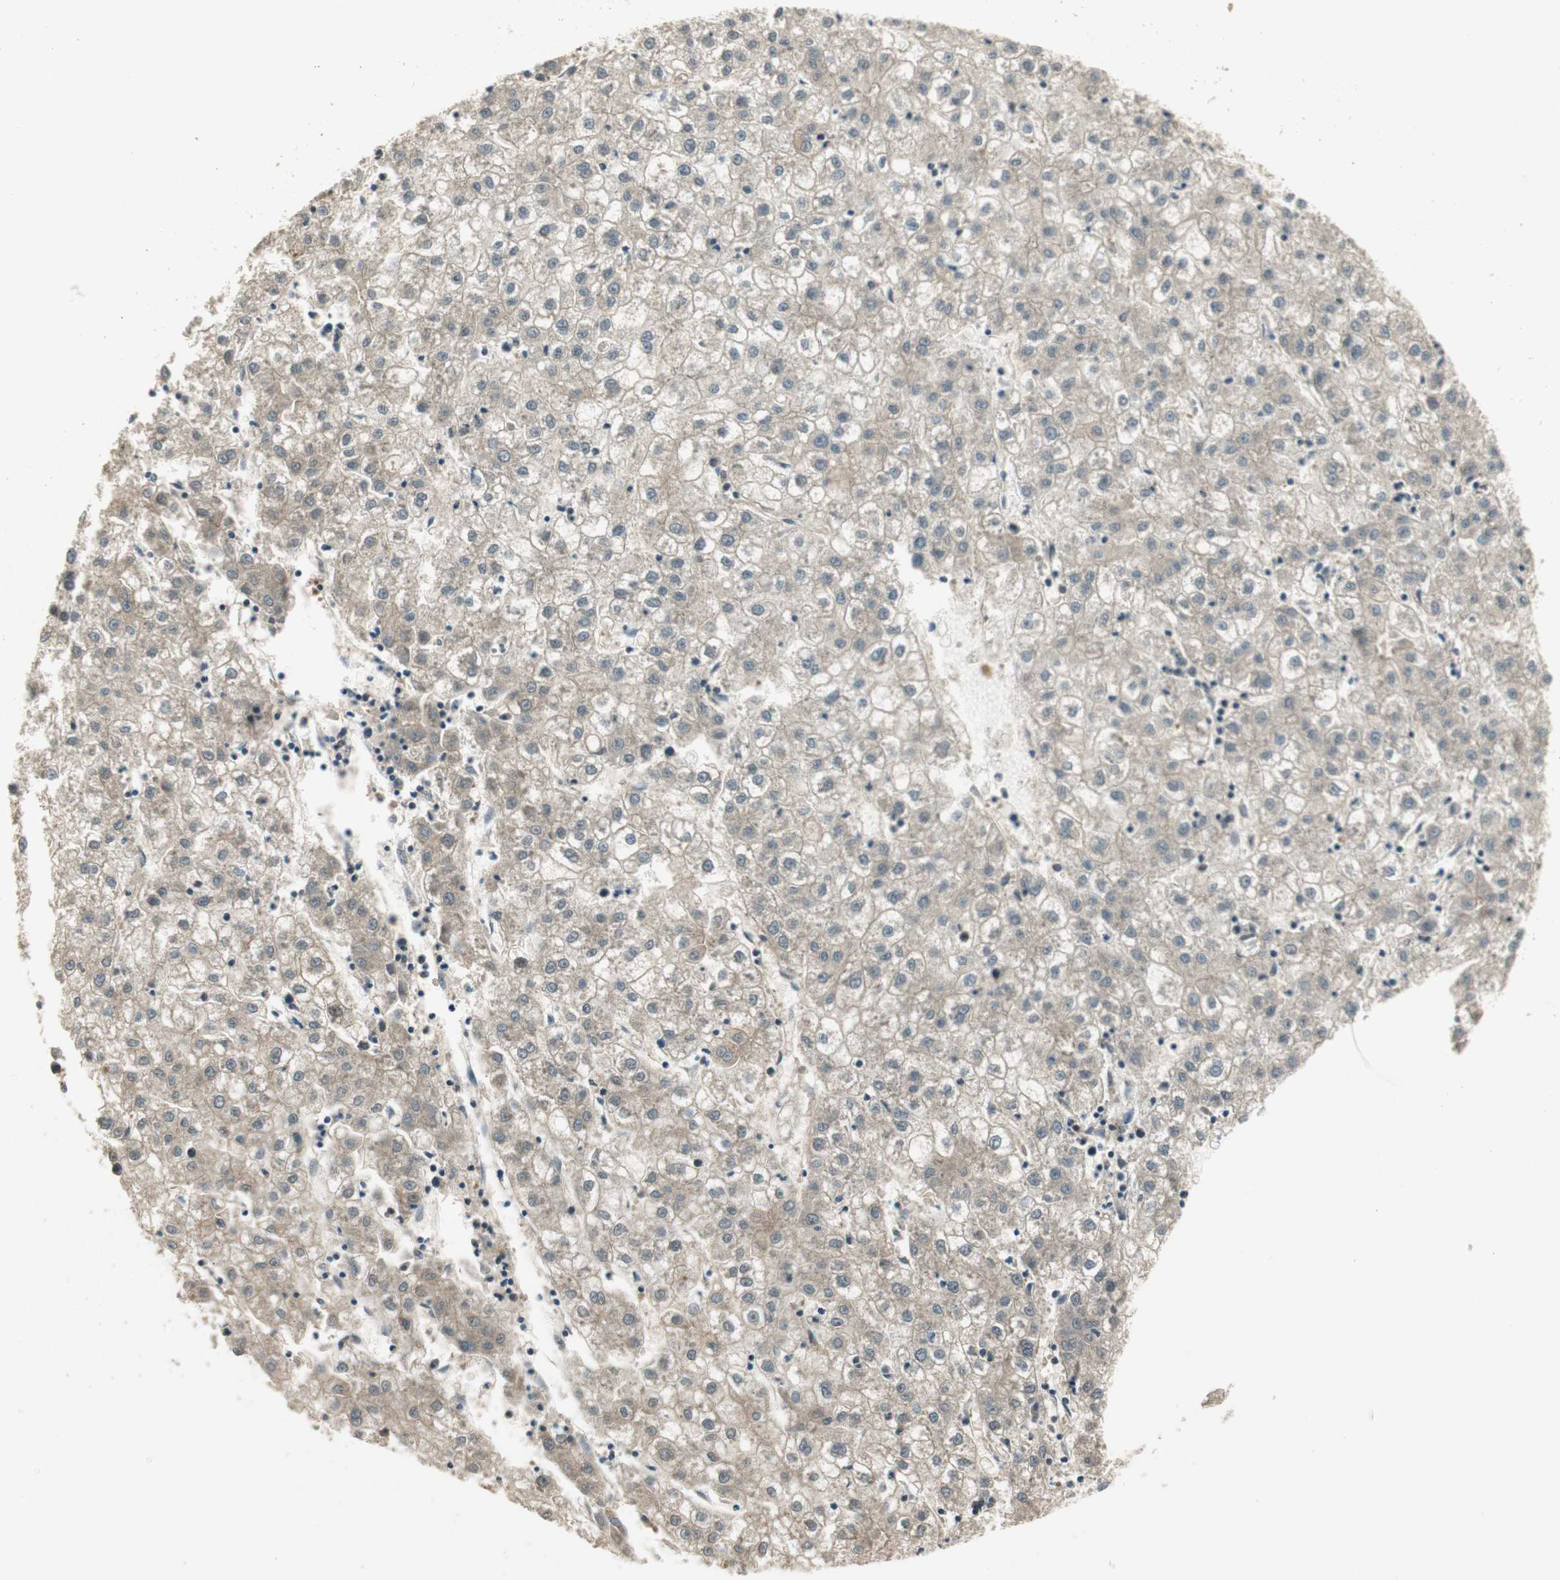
{"staining": {"intensity": "weak", "quantity": "<25%", "location": "cytoplasmic/membranous"}, "tissue": "liver cancer", "cell_type": "Tumor cells", "image_type": "cancer", "snomed": [{"axis": "morphology", "description": "Carcinoma, Hepatocellular, NOS"}, {"axis": "topography", "description": "Liver"}], "caption": "An immunohistochemistry (IHC) micrograph of hepatocellular carcinoma (liver) is shown. There is no staining in tumor cells of hepatocellular carcinoma (liver).", "gene": "PFDN5", "patient": {"sex": "male", "age": 72}}